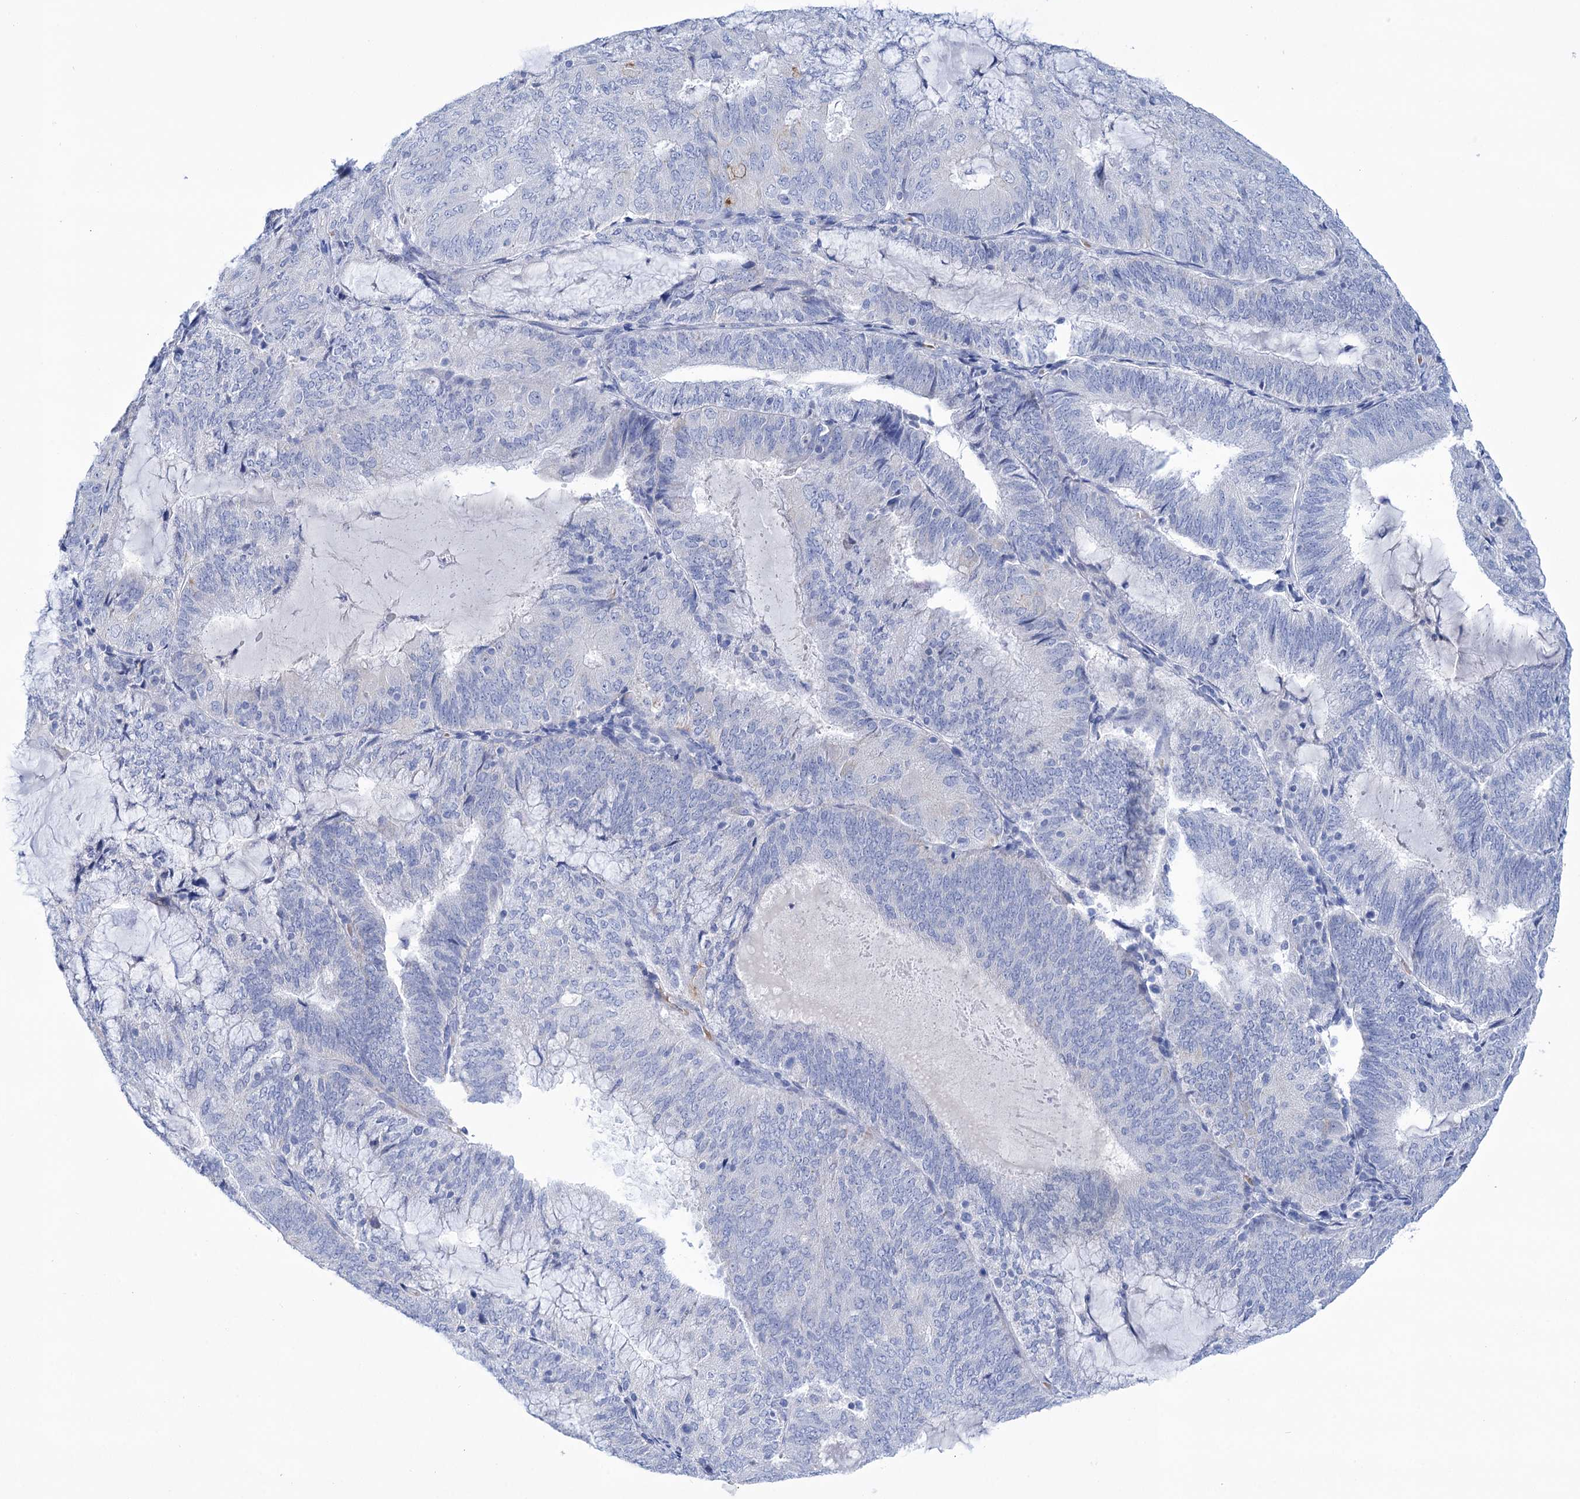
{"staining": {"intensity": "negative", "quantity": "none", "location": "none"}, "tissue": "endometrial cancer", "cell_type": "Tumor cells", "image_type": "cancer", "snomed": [{"axis": "morphology", "description": "Adenocarcinoma, NOS"}, {"axis": "topography", "description": "Endometrium"}], "caption": "Endometrial cancer was stained to show a protein in brown. There is no significant staining in tumor cells.", "gene": "YARS2", "patient": {"sex": "female", "age": 81}}